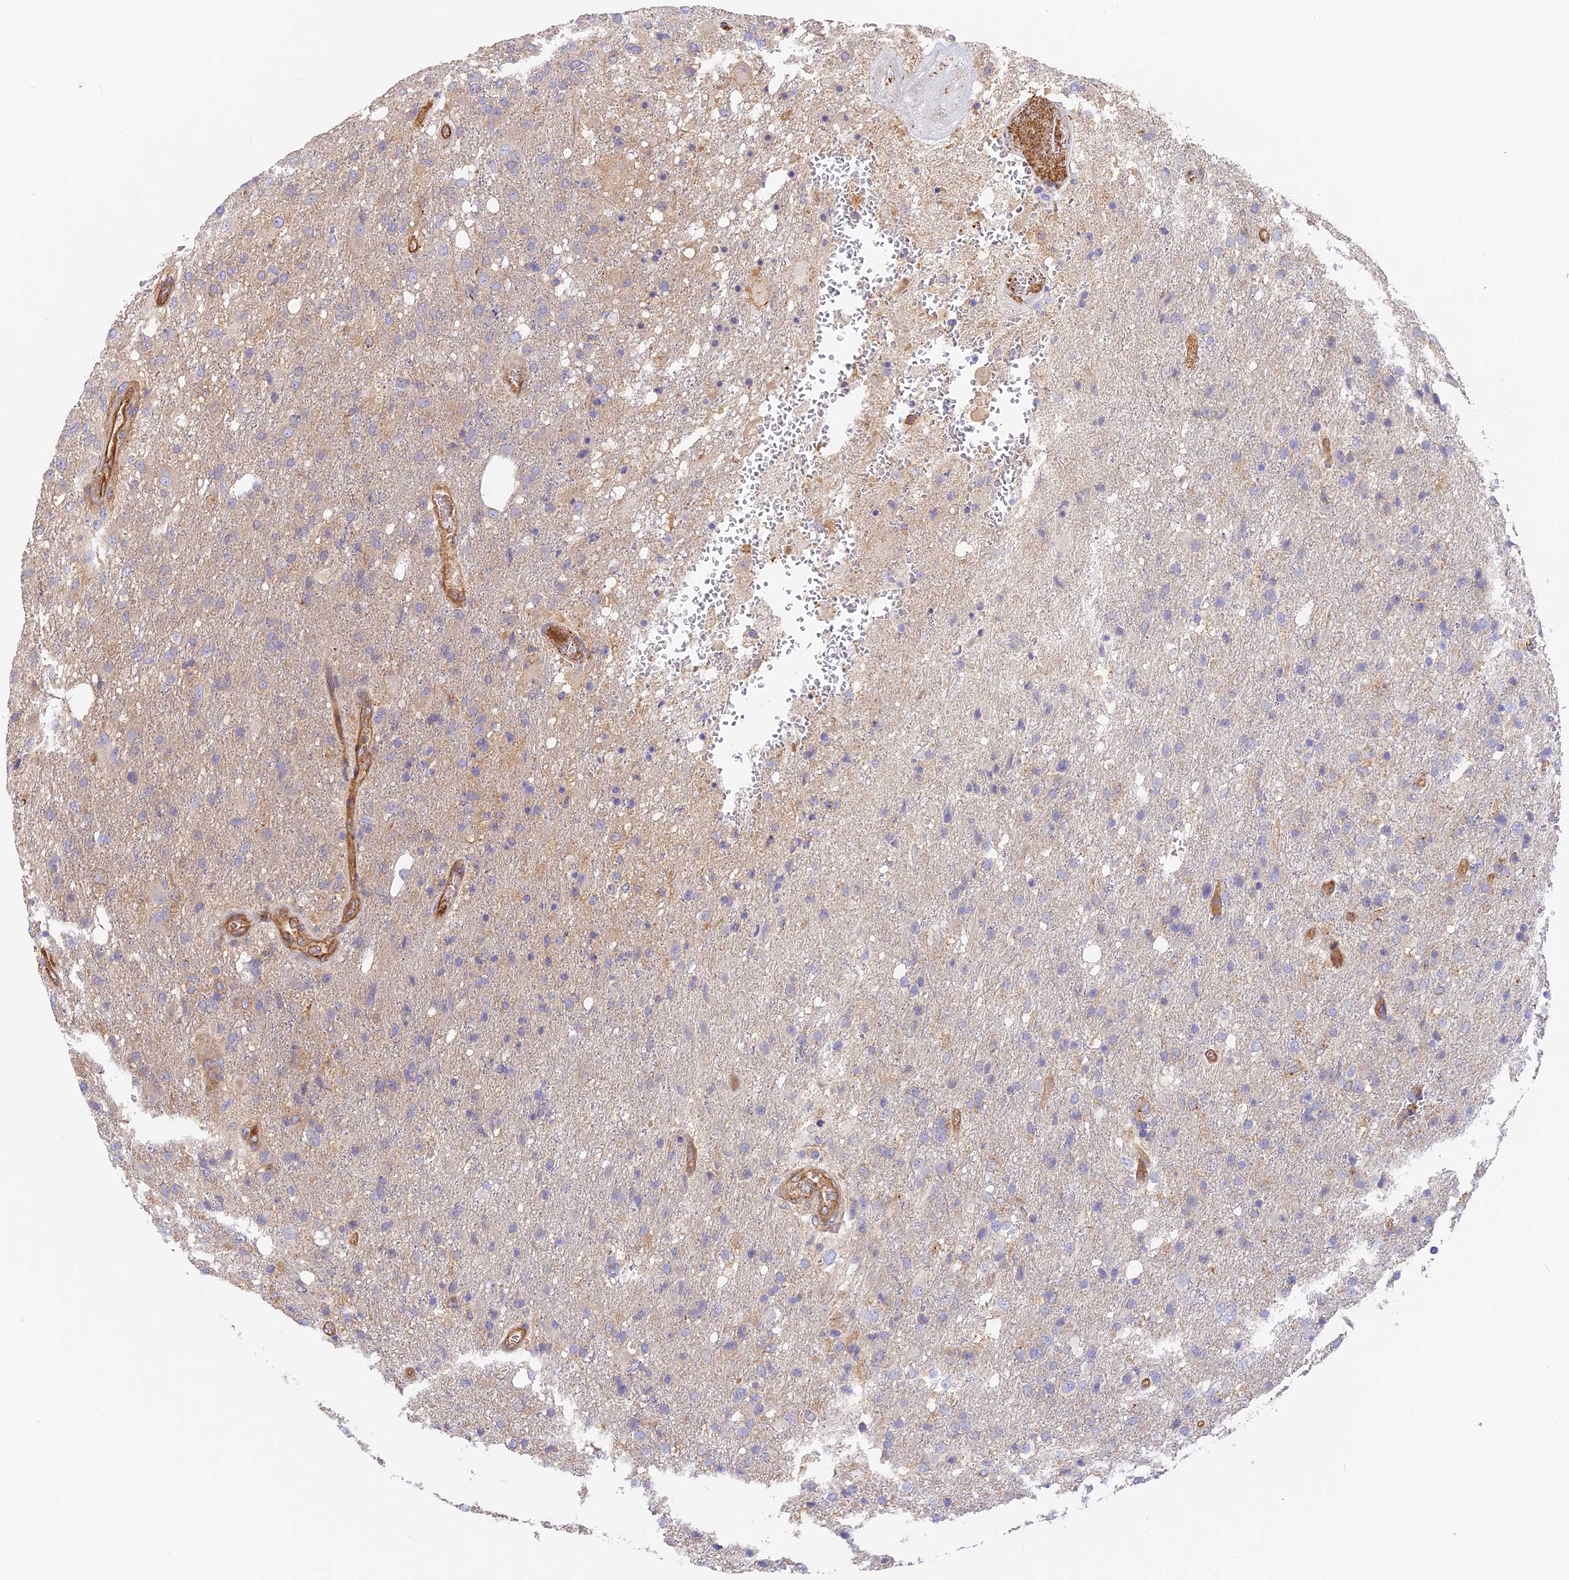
{"staining": {"intensity": "negative", "quantity": "none", "location": "none"}, "tissue": "glioma", "cell_type": "Tumor cells", "image_type": "cancer", "snomed": [{"axis": "morphology", "description": "Glioma, malignant, High grade"}, {"axis": "topography", "description": "Brain"}], "caption": "Human malignant glioma (high-grade) stained for a protein using immunohistochemistry (IHC) demonstrates no positivity in tumor cells.", "gene": "VPS18", "patient": {"sex": "female", "age": 74}}